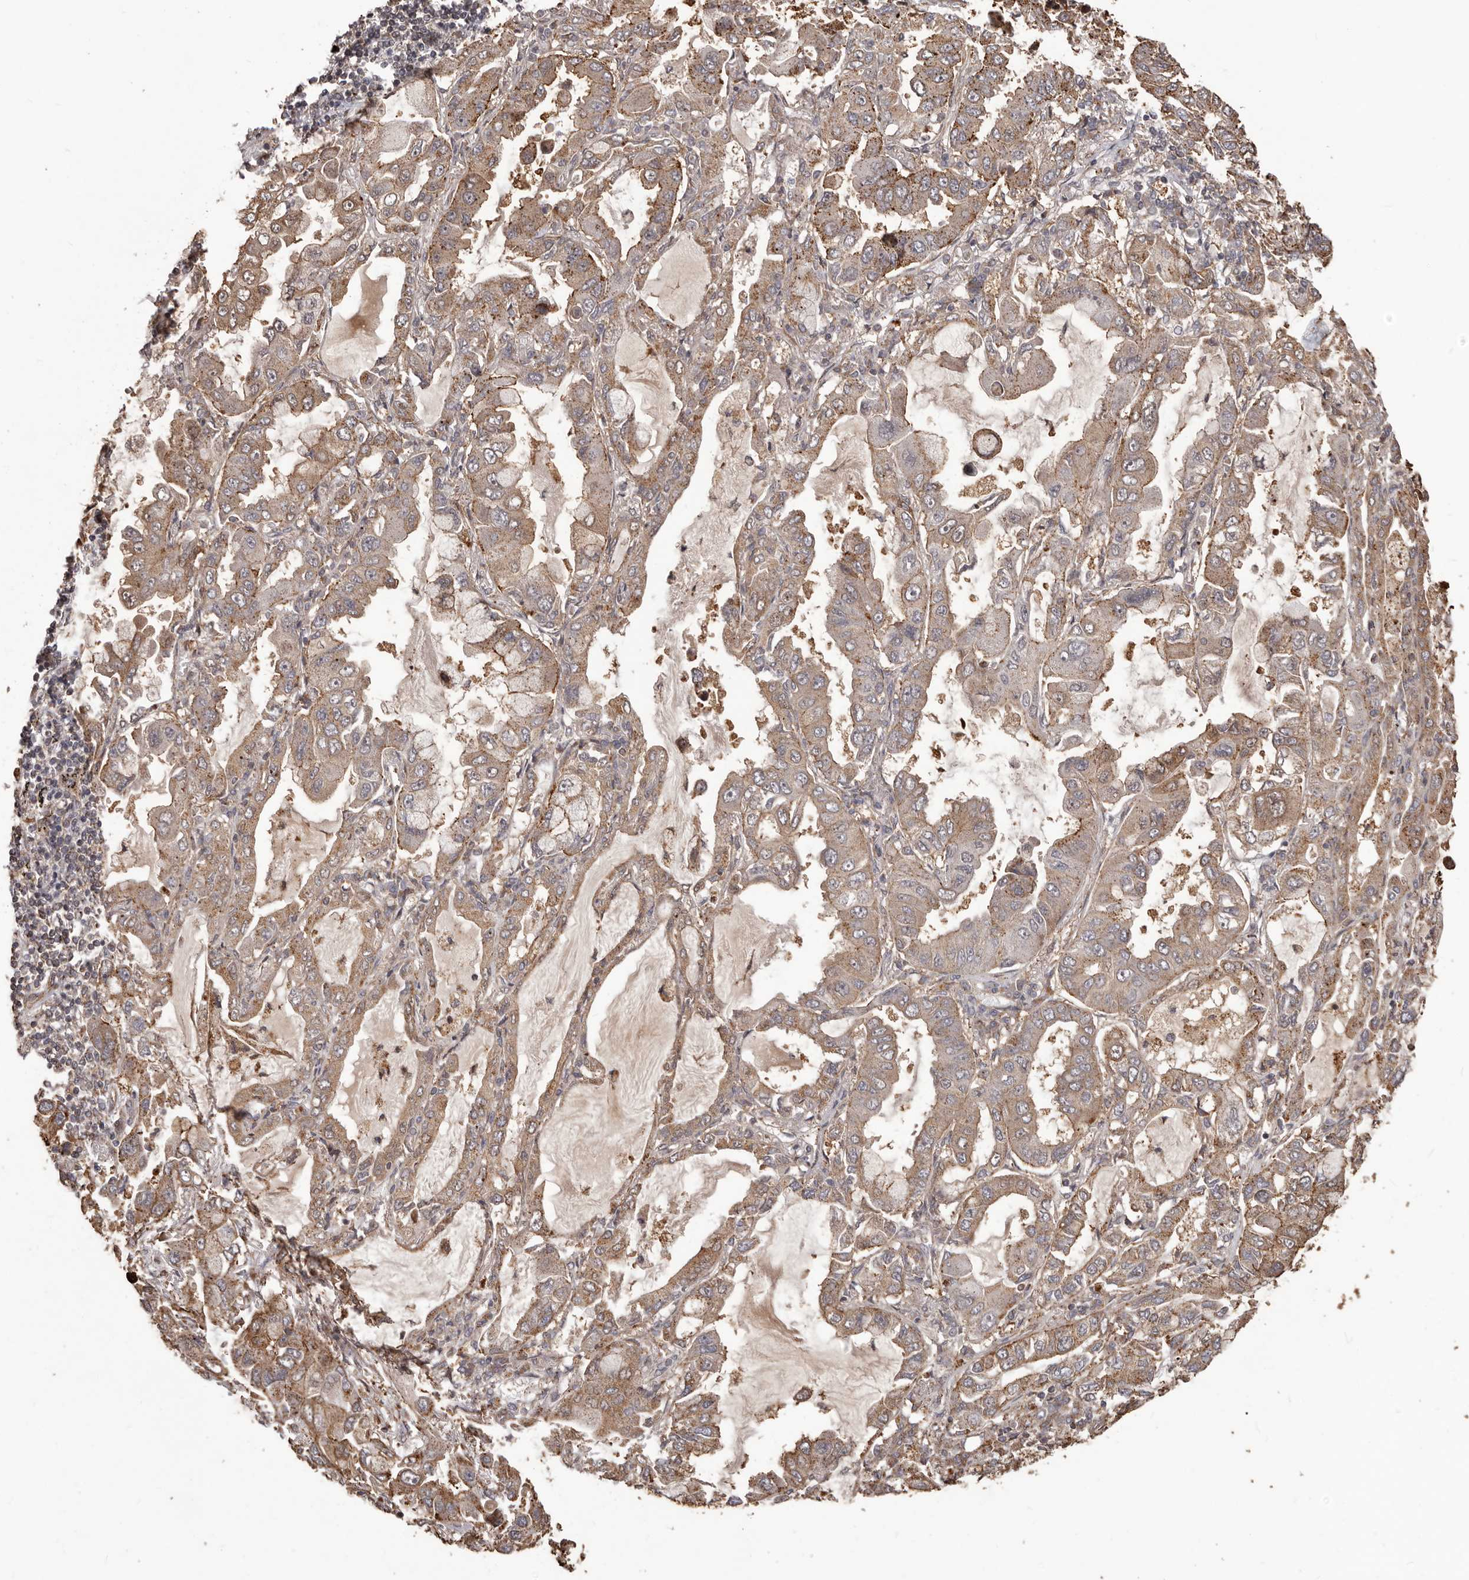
{"staining": {"intensity": "weak", "quantity": "25%-75%", "location": "cytoplasmic/membranous"}, "tissue": "lung cancer", "cell_type": "Tumor cells", "image_type": "cancer", "snomed": [{"axis": "morphology", "description": "Adenocarcinoma, NOS"}, {"axis": "topography", "description": "Lung"}], "caption": "Lung cancer tissue shows weak cytoplasmic/membranous staining in about 25%-75% of tumor cells, visualized by immunohistochemistry.", "gene": "MTO1", "patient": {"sex": "male", "age": 64}}